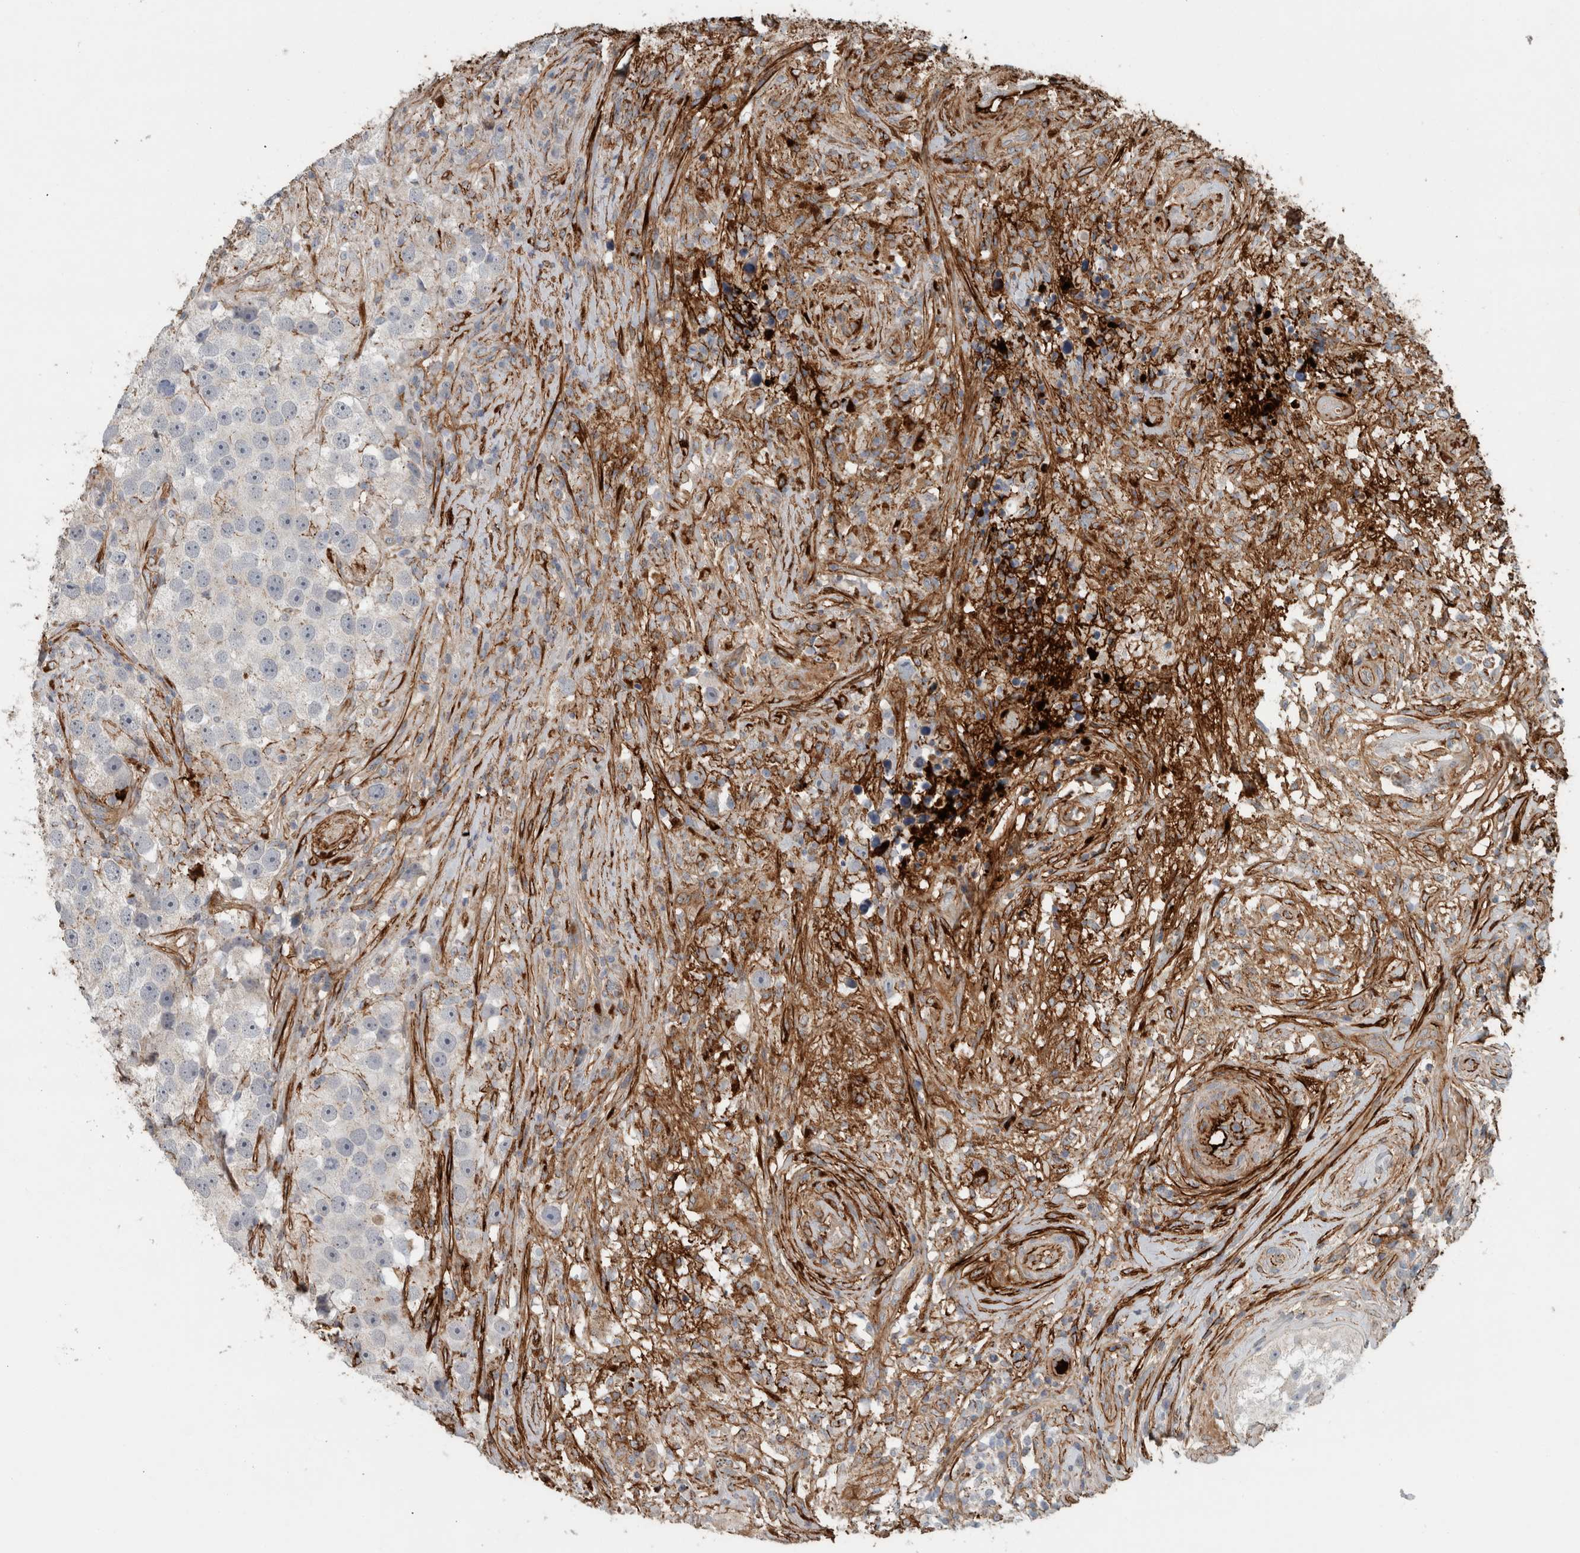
{"staining": {"intensity": "negative", "quantity": "none", "location": "none"}, "tissue": "testis cancer", "cell_type": "Tumor cells", "image_type": "cancer", "snomed": [{"axis": "morphology", "description": "Seminoma, NOS"}, {"axis": "topography", "description": "Testis"}], "caption": "The histopathology image reveals no significant staining in tumor cells of testis cancer (seminoma).", "gene": "FN1", "patient": {"sex": "male", "age": 49}}